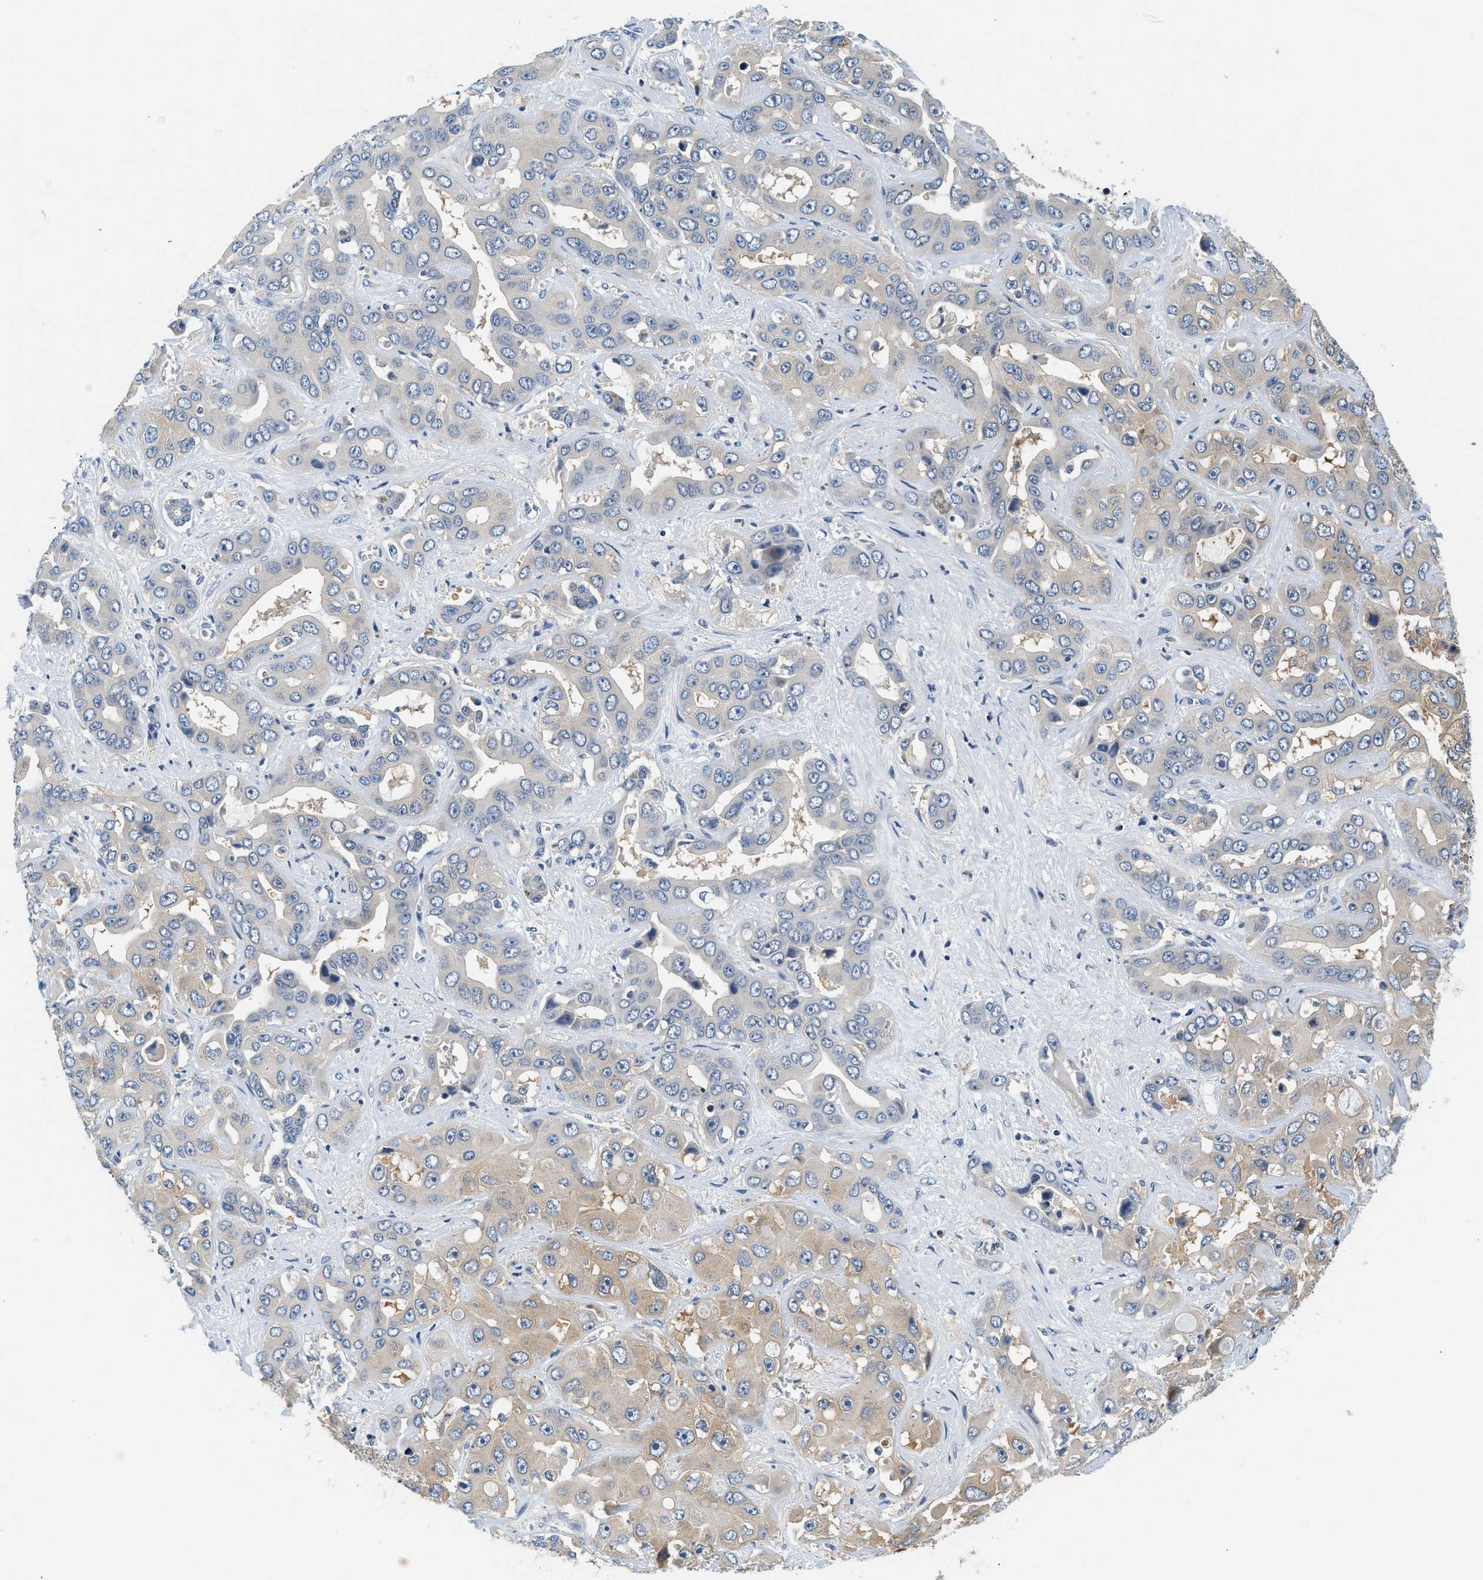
{"staining": {"intensity": "weak", "quantity": "25%-75%", "location": "cytoplasmic/membranous"}, "tissue": "liver cancer", "cell_type": "Tumor cells", "image_type": "cancer", "snomed": [{"axis": "morphology", "description": "Cholangiocarcinoma"}, {"axis": "topography", "description": "Liver"}], "caption": "Immunohistochemical staining of human cholangiocarcinoma (liver) reveals low levels of weak cytoplasmic/membranous expression in about 25%-75% of tumor cells. The protein is stained brown, and the nuclei are stained in blue (DAB (3,3'-diaminobenzidine) IHC with brightfield microscopy, high magnification).", "gene": "SLC35E1", "patient": {"sex": "female", "age": 52}}